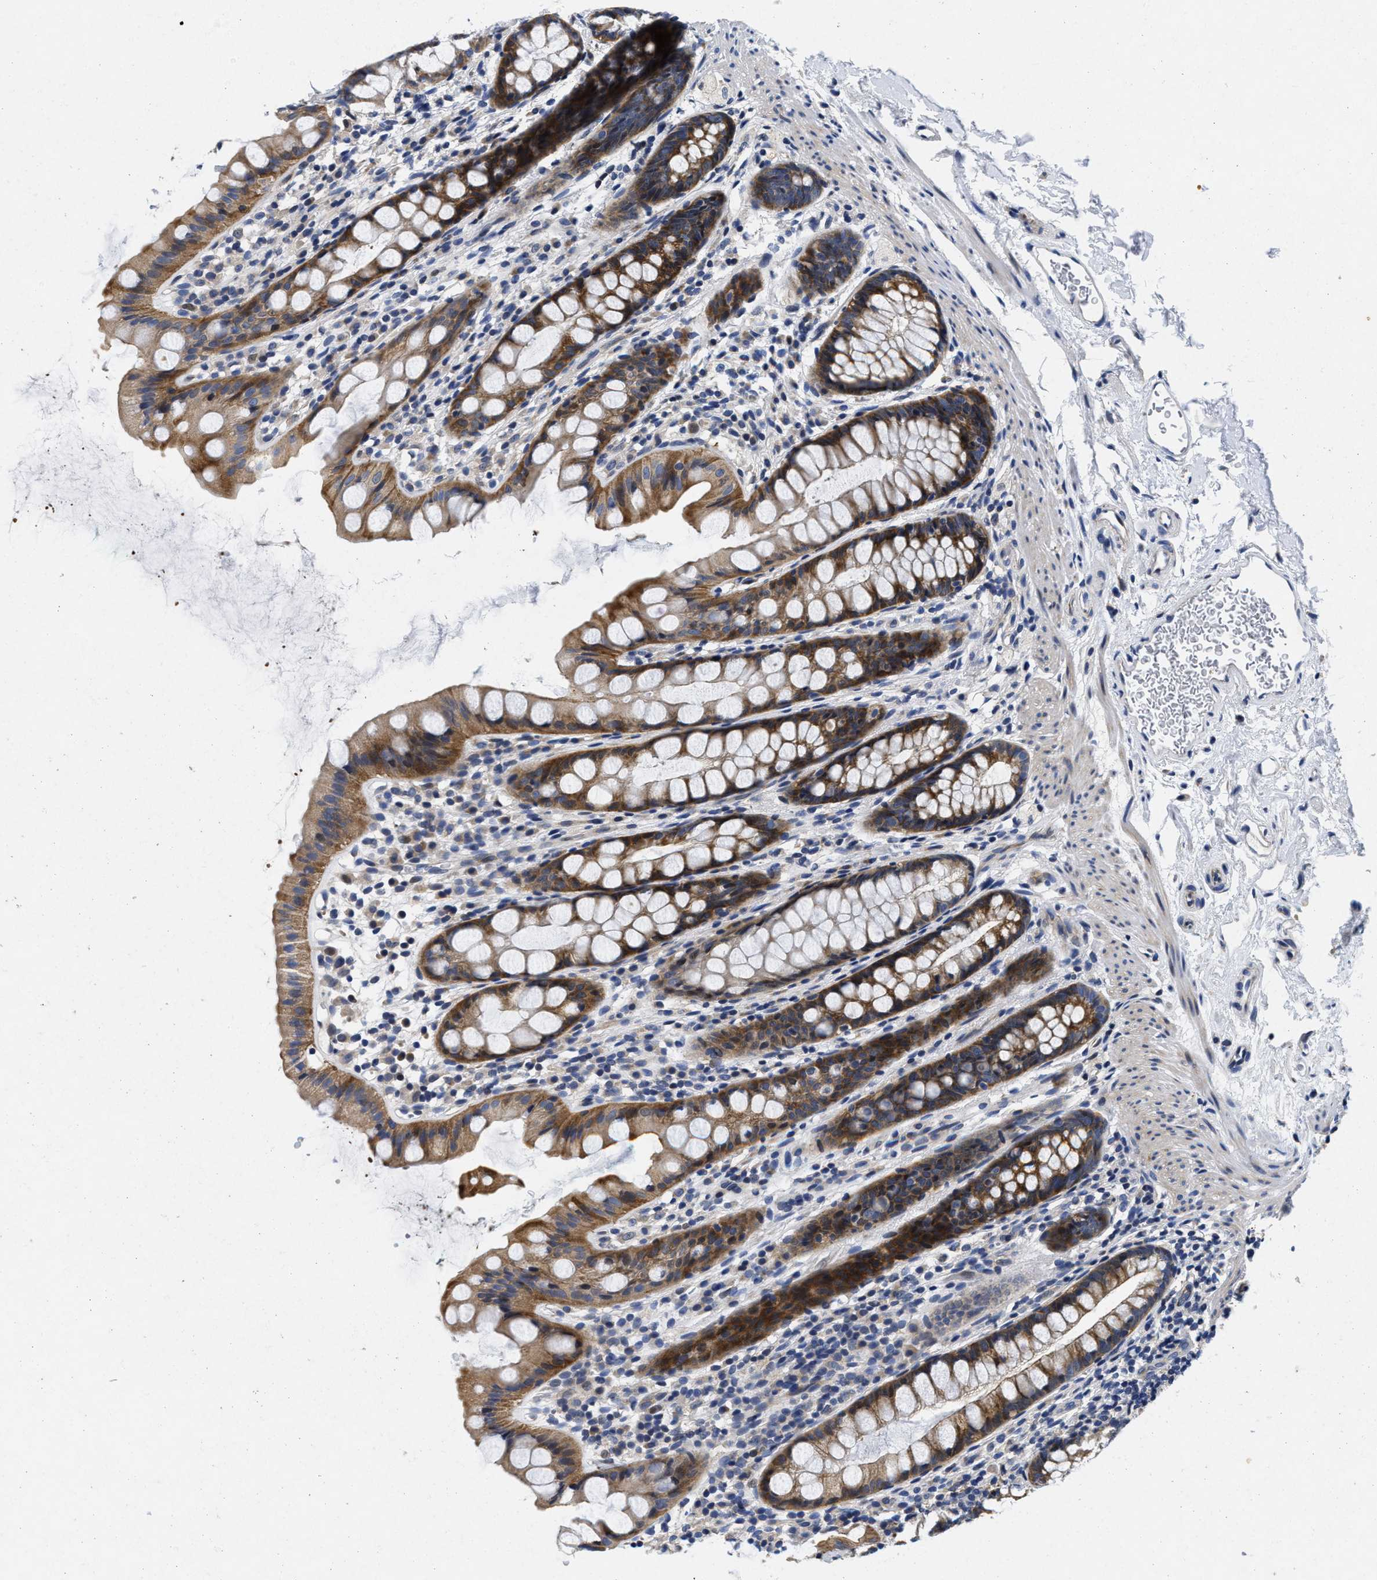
{"staining": {"intensity": "moderate", "quantity": "25%-75%", "location": "cytoplasmic/membranous"}, "tissue": "rectum", "cell_type": "Glandular cells", "image_type": "normal", "snomed": [{"axis": "morphology", "description": "Normal tissue, NOS"}, {"axis": "topography", "description": "Rectum"}], "caption": "Immunohistochemistry image of normal rectum stained for a protein (brown), which exhibits medium levels of moderate cytoplasmic/membranous positivity in about 25%-75% of glandular cells.", "gene": "LAD1", "patient": {"sex": "female", "age": 65}}